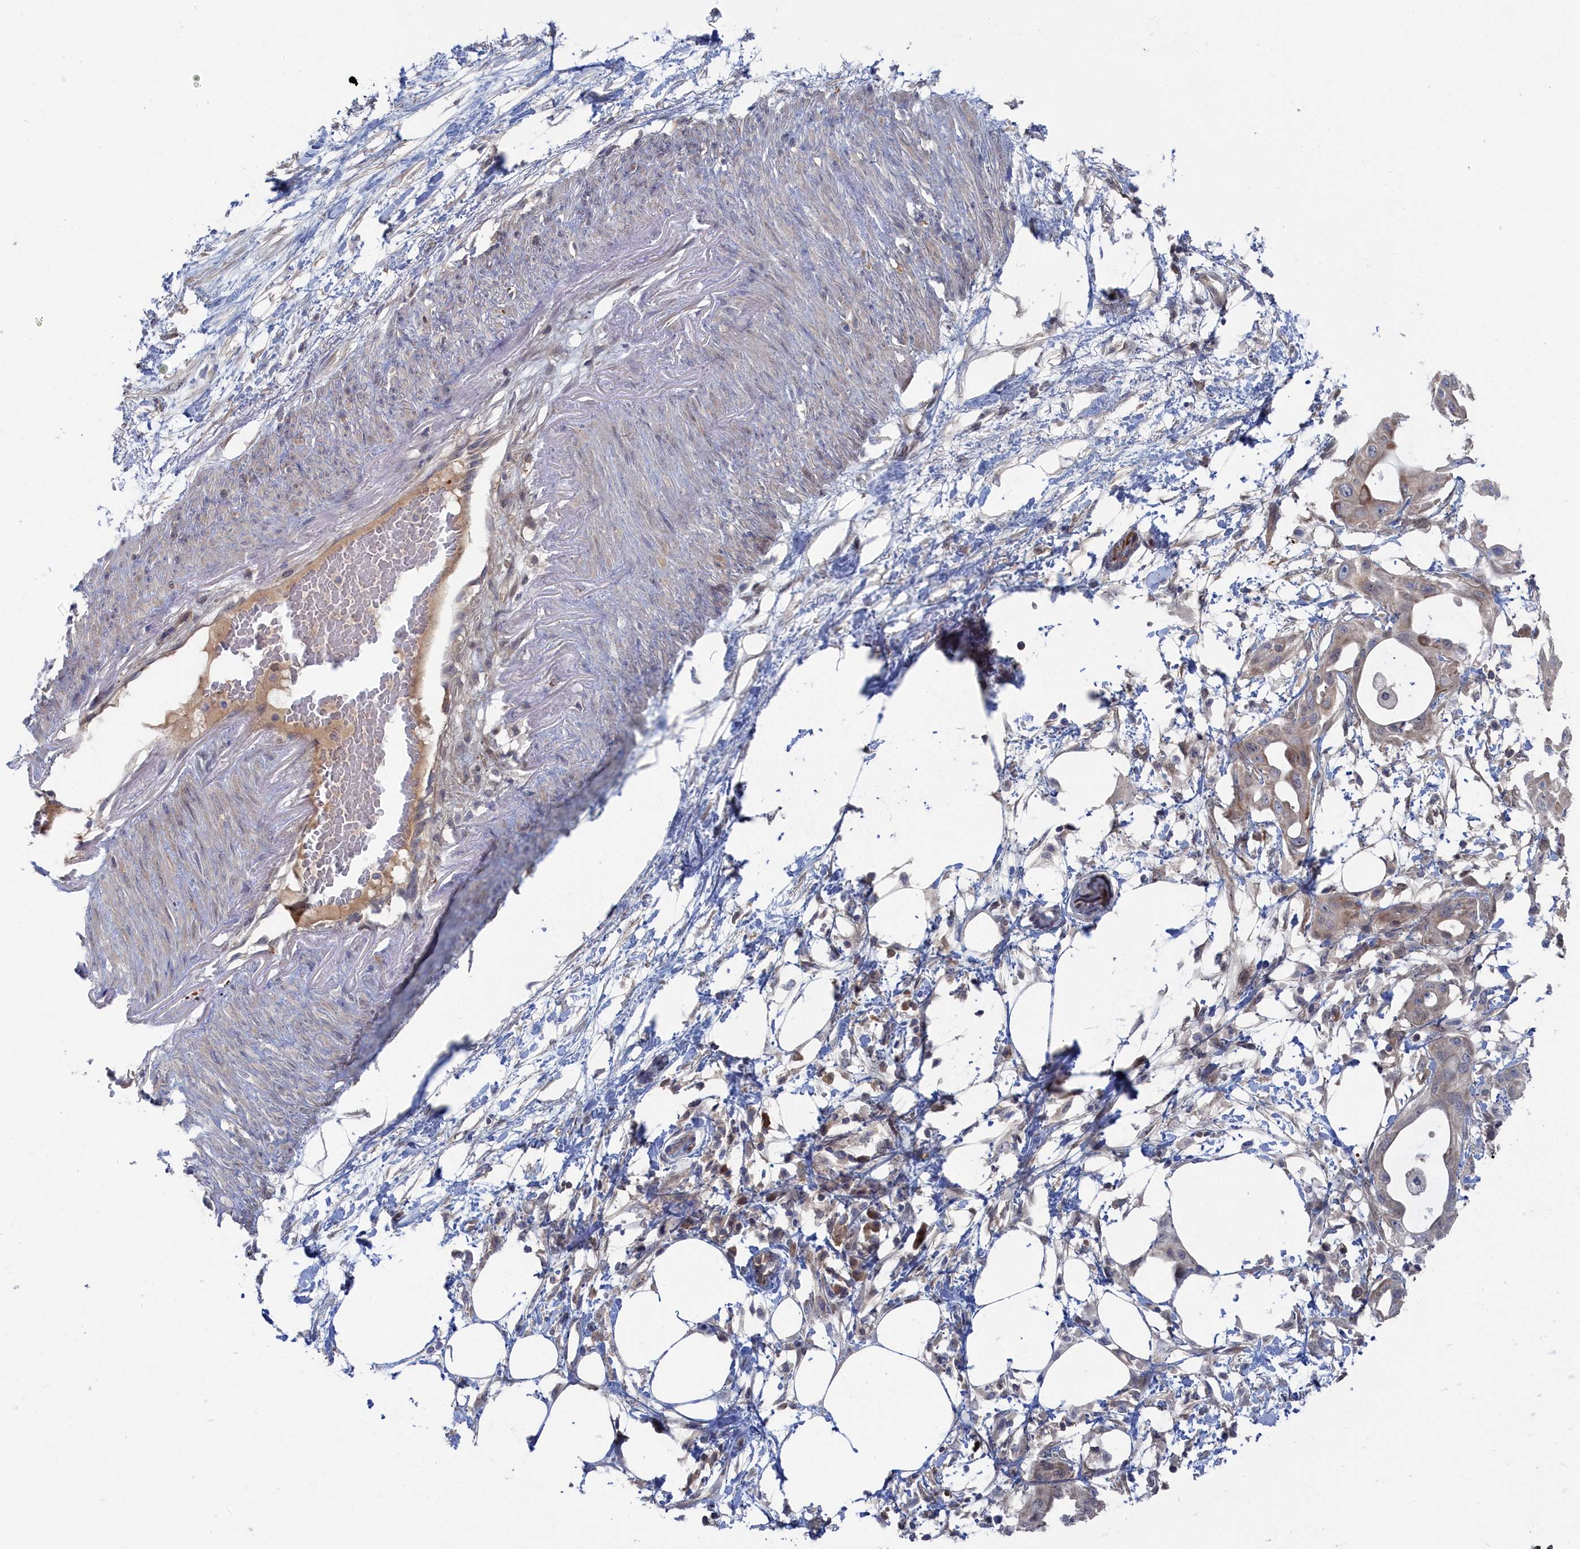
{"staining": {"intensity": "weak", "quantity": "<25%", "location": "cytoplasmic/membranous"}, "tissue": "pancreatic cancer", "cell_type": "Tumor cells", "image_type": "cancer", "snomed": [{"axis": "morphology", "description": "Adenocarcinoma, NOS"}, {"axis": "topography", "description": "Pancreas"}], "caption": "Histopathology image shows no significant protein expression in tumor cells of pancreatic cancer. Brightfield microscopy of IHC stained with DAB (brown) and hematoxylin (blue), captured at high magnification.", "gene": "IRGQ", "patient": {"sex": "male", "age": 68}}